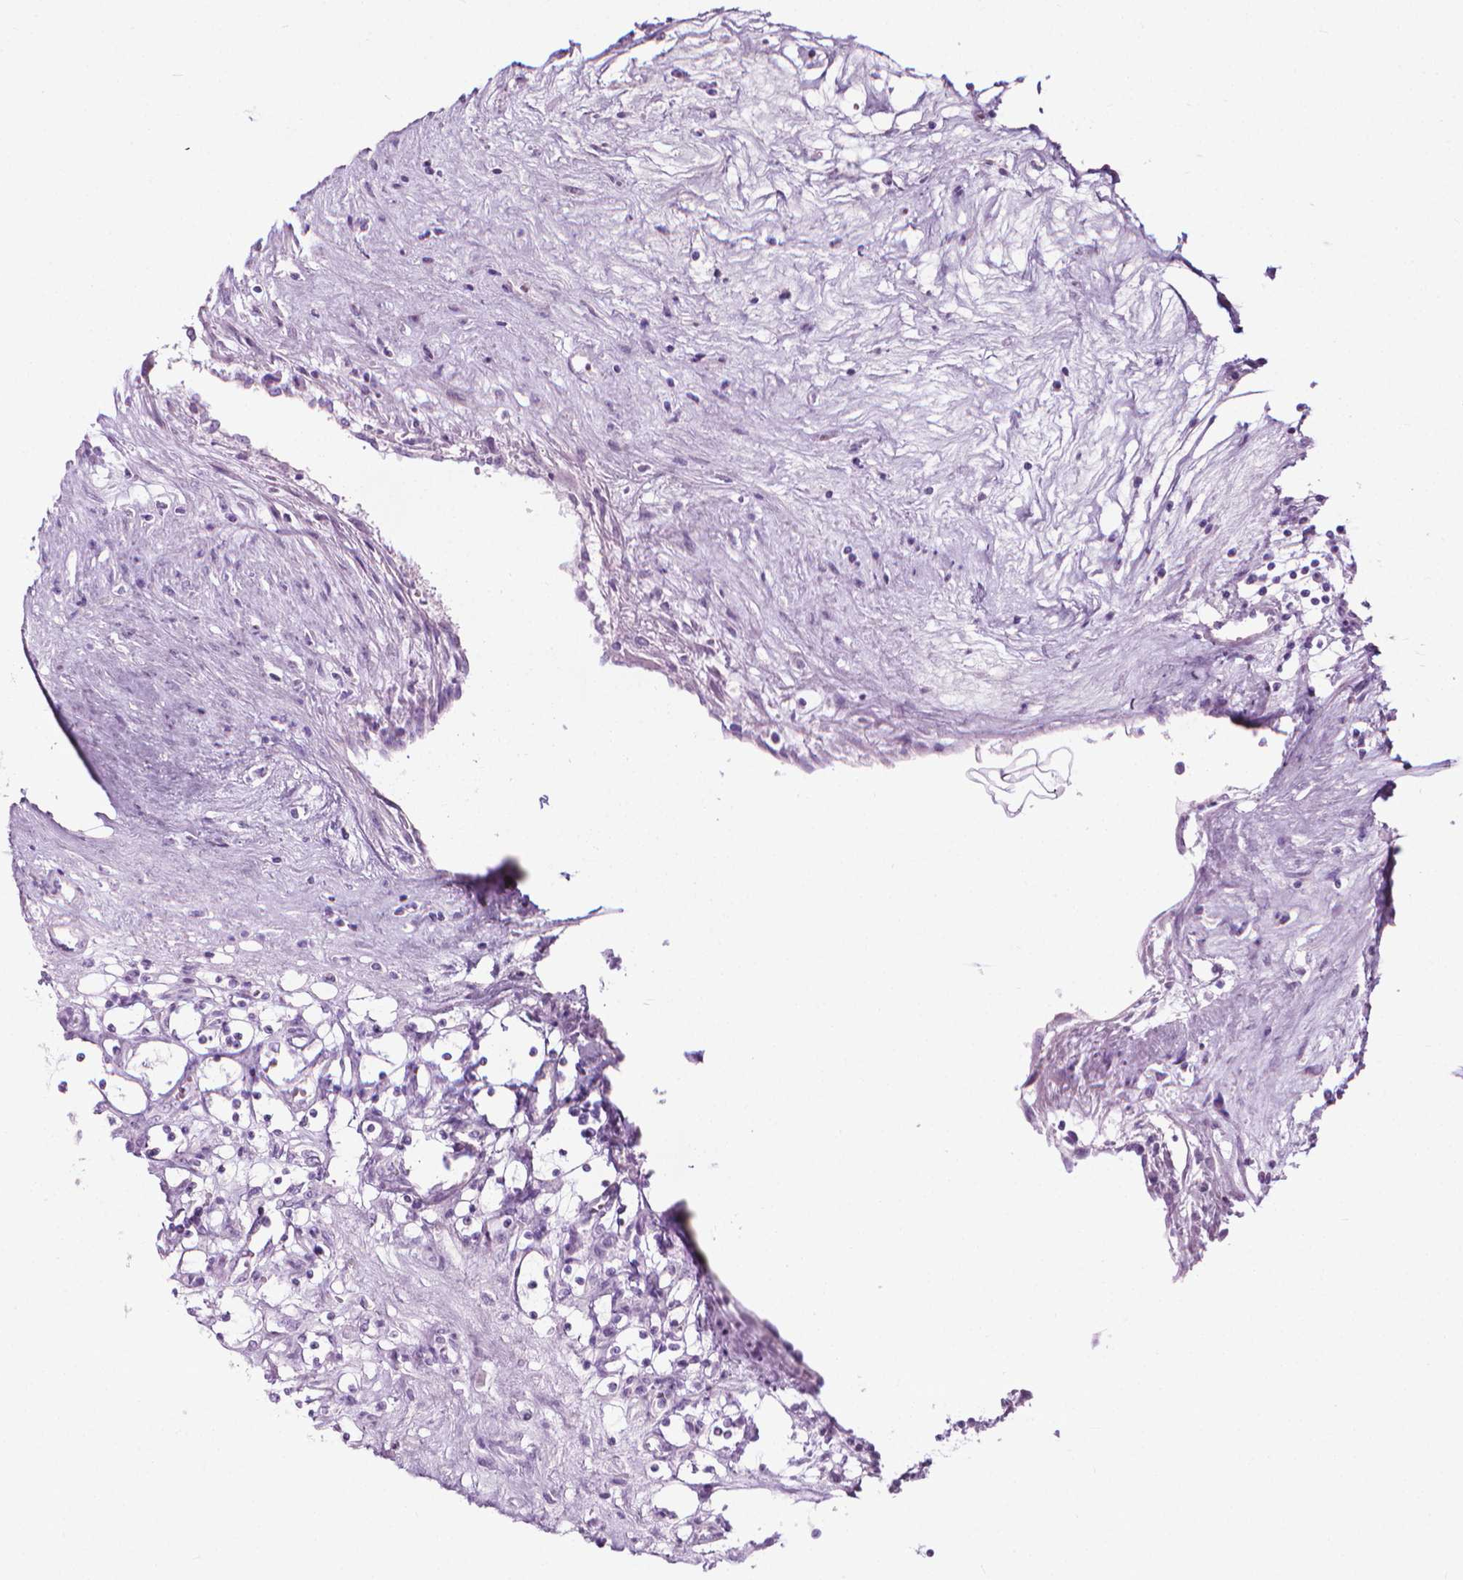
{"staining": {"intensity": "negative", "quantity": "none", "location": "none"}, "tissue": "renal cancer", "cell_type": "Tumor cells", "image_type": "cancer", "snomed": [{"axis": "morphology", "description": "Adenocarcinoma, NOS"}, {"axis": "topography", "description": "Kidney"}], "caption": "An image of human adenocarcinoma (renal) is negative for staining in tumor cells. (Stains: DAB (3,3'-diaminobenzidine) IHC with hematoxylin counter stain, Microscopy: brightfield microscopy at high magnification).", "gene": "DNAI7", "patient": {"sex": "female", "age": 69}}